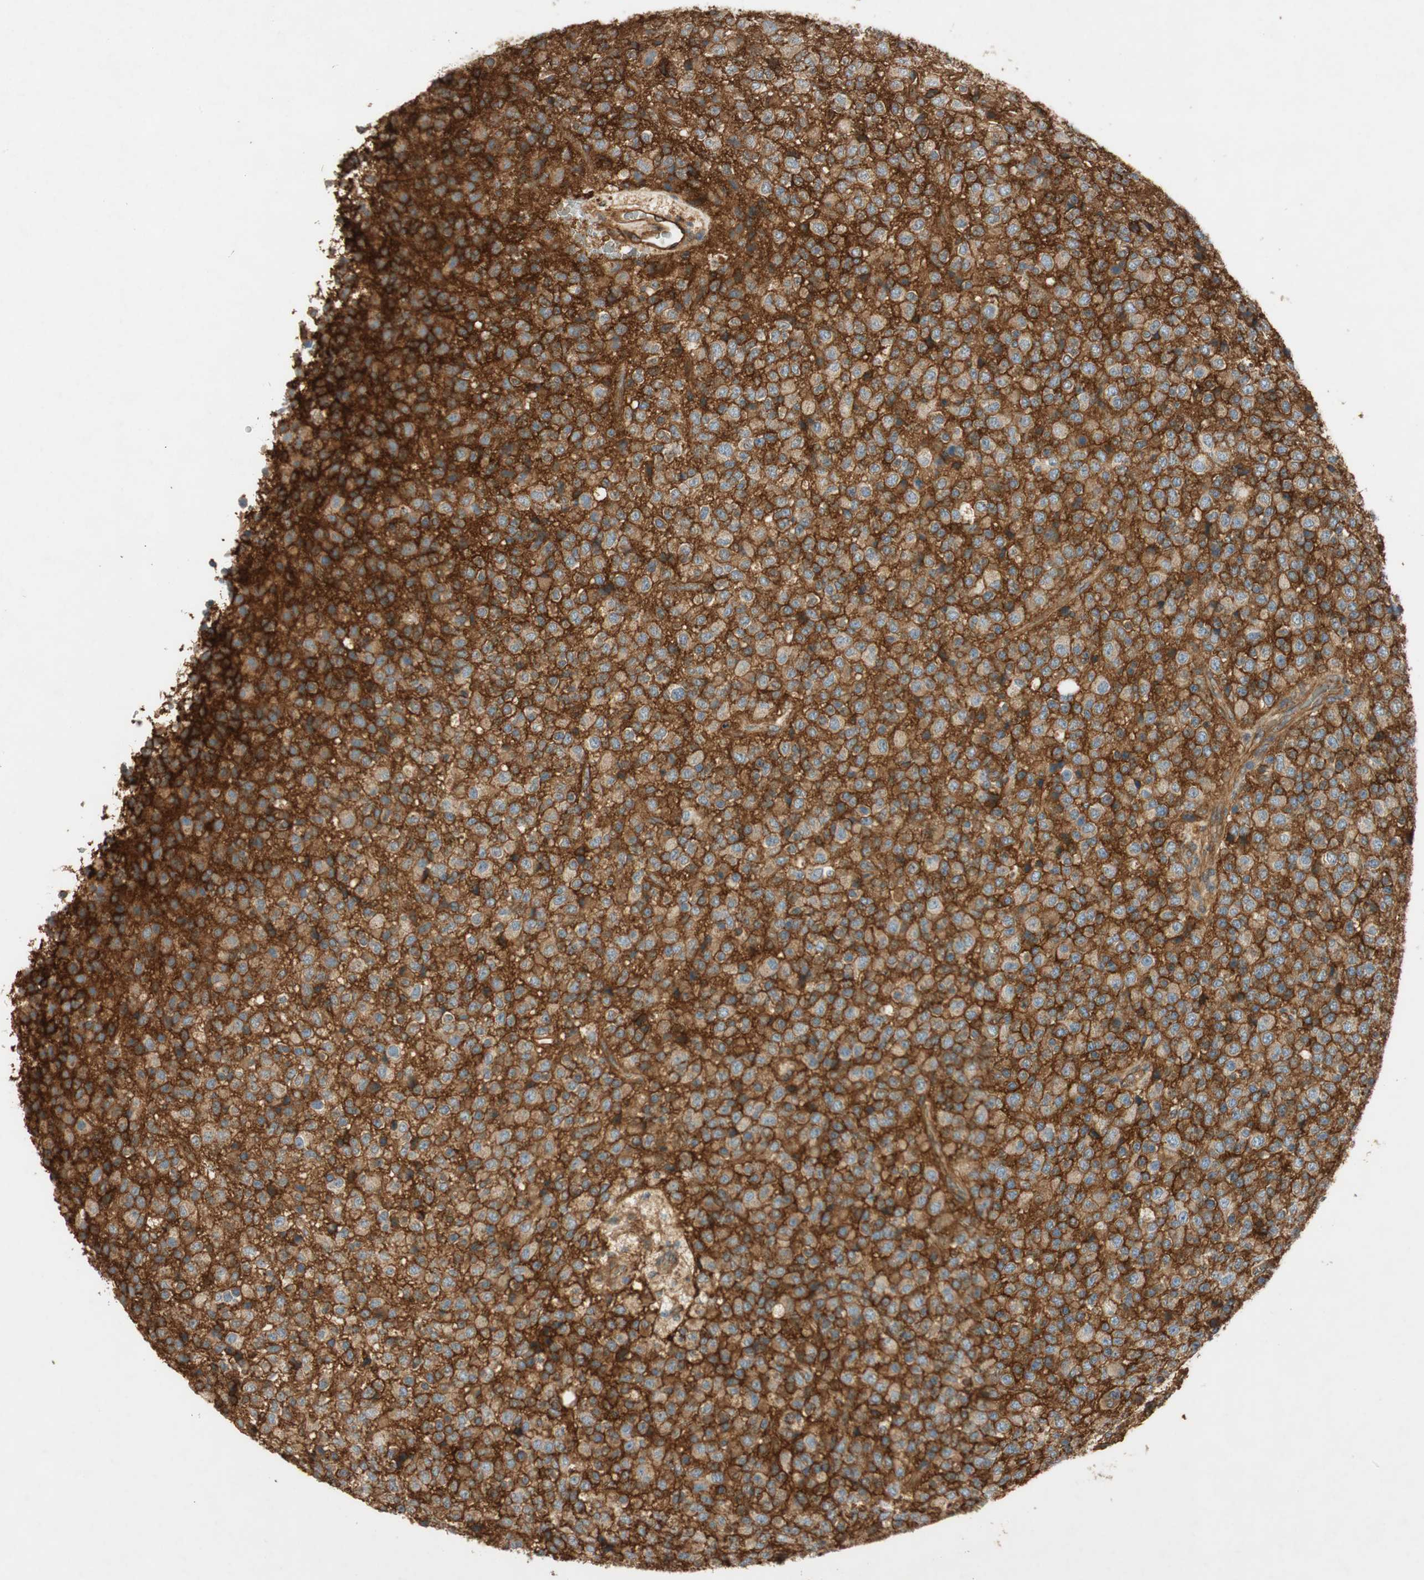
{"staining": {"intensity": "moderate", "quantity": ">75%", "location": "cytoplasmic/membranous"}, "tissue": "glioma", "cell_type": "Tumor cells", "image_type": "cancer", "snomed": [{"axis": "morphology", "description": "Glioma, malignant, High grade"}, {"axis": "topography", "description": "pancreas cauda"}], "caption": "Tumor cells demonstrate moderate cytoplasmic/membranous staining in approximately >75% of cells in glioma.", "gene": "BTN3A3", "patient": {"sex": "male", "age": 60}}